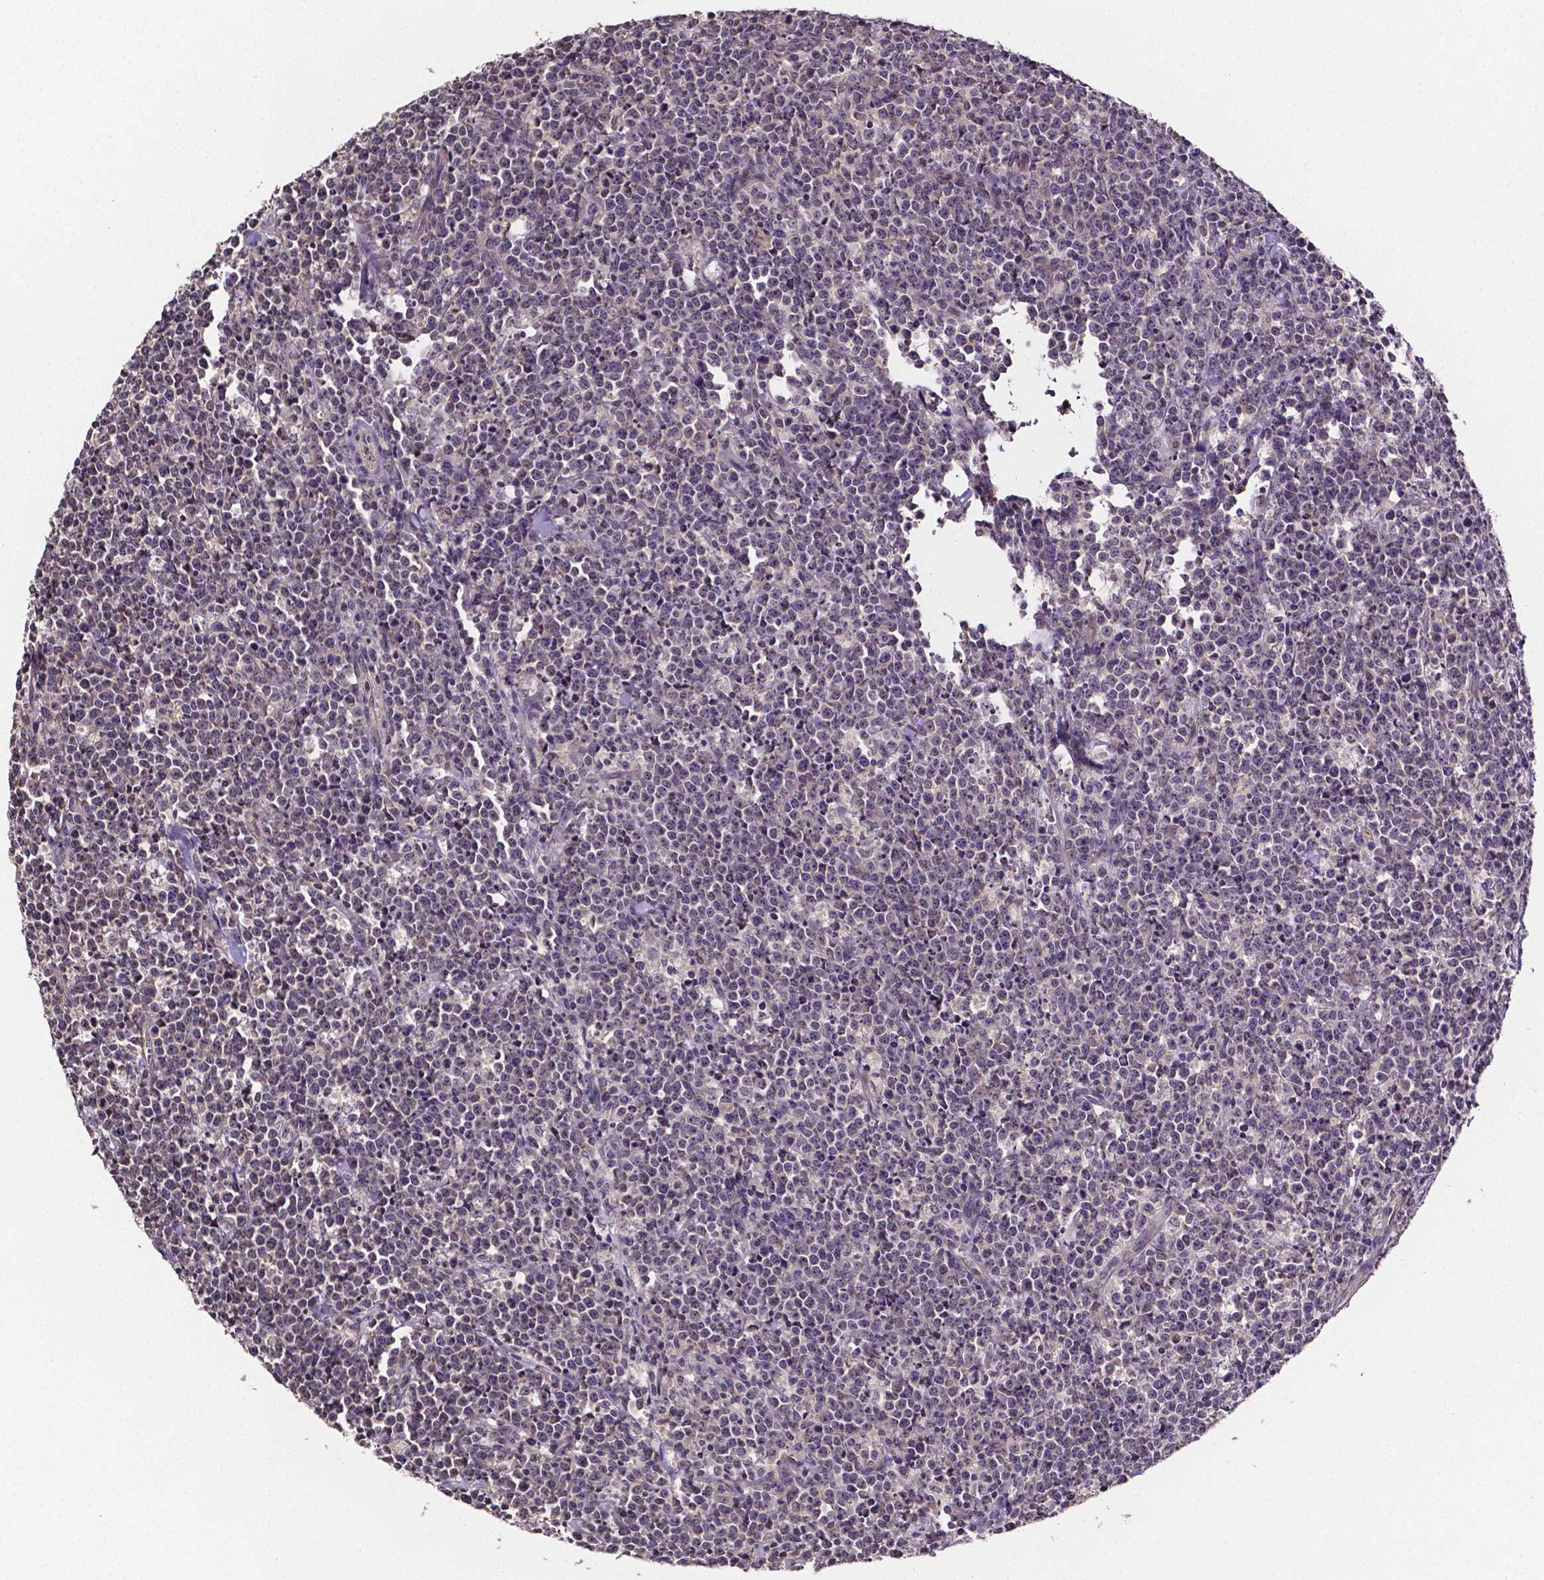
{"staining": {"intensity": "negative", "quantity": "none", "location": "none"}, "tissue": "lymphoma", "cell_type": "Tumor cells", "image_type": "cancer", "snomed": [{"axis": "morphology", "description": "Malignant lymphoma, non-Hodgkin's type, High grade"}, {"axis": "topography", "description": "Small intestine"}], "caption": "Image shows no significant protein positivity in tumor cells of high-grade malignant lymphoma, non-Hodgkin's type.", "gene": "NRGN", "patient": {"sex": "female", "age": 56}}